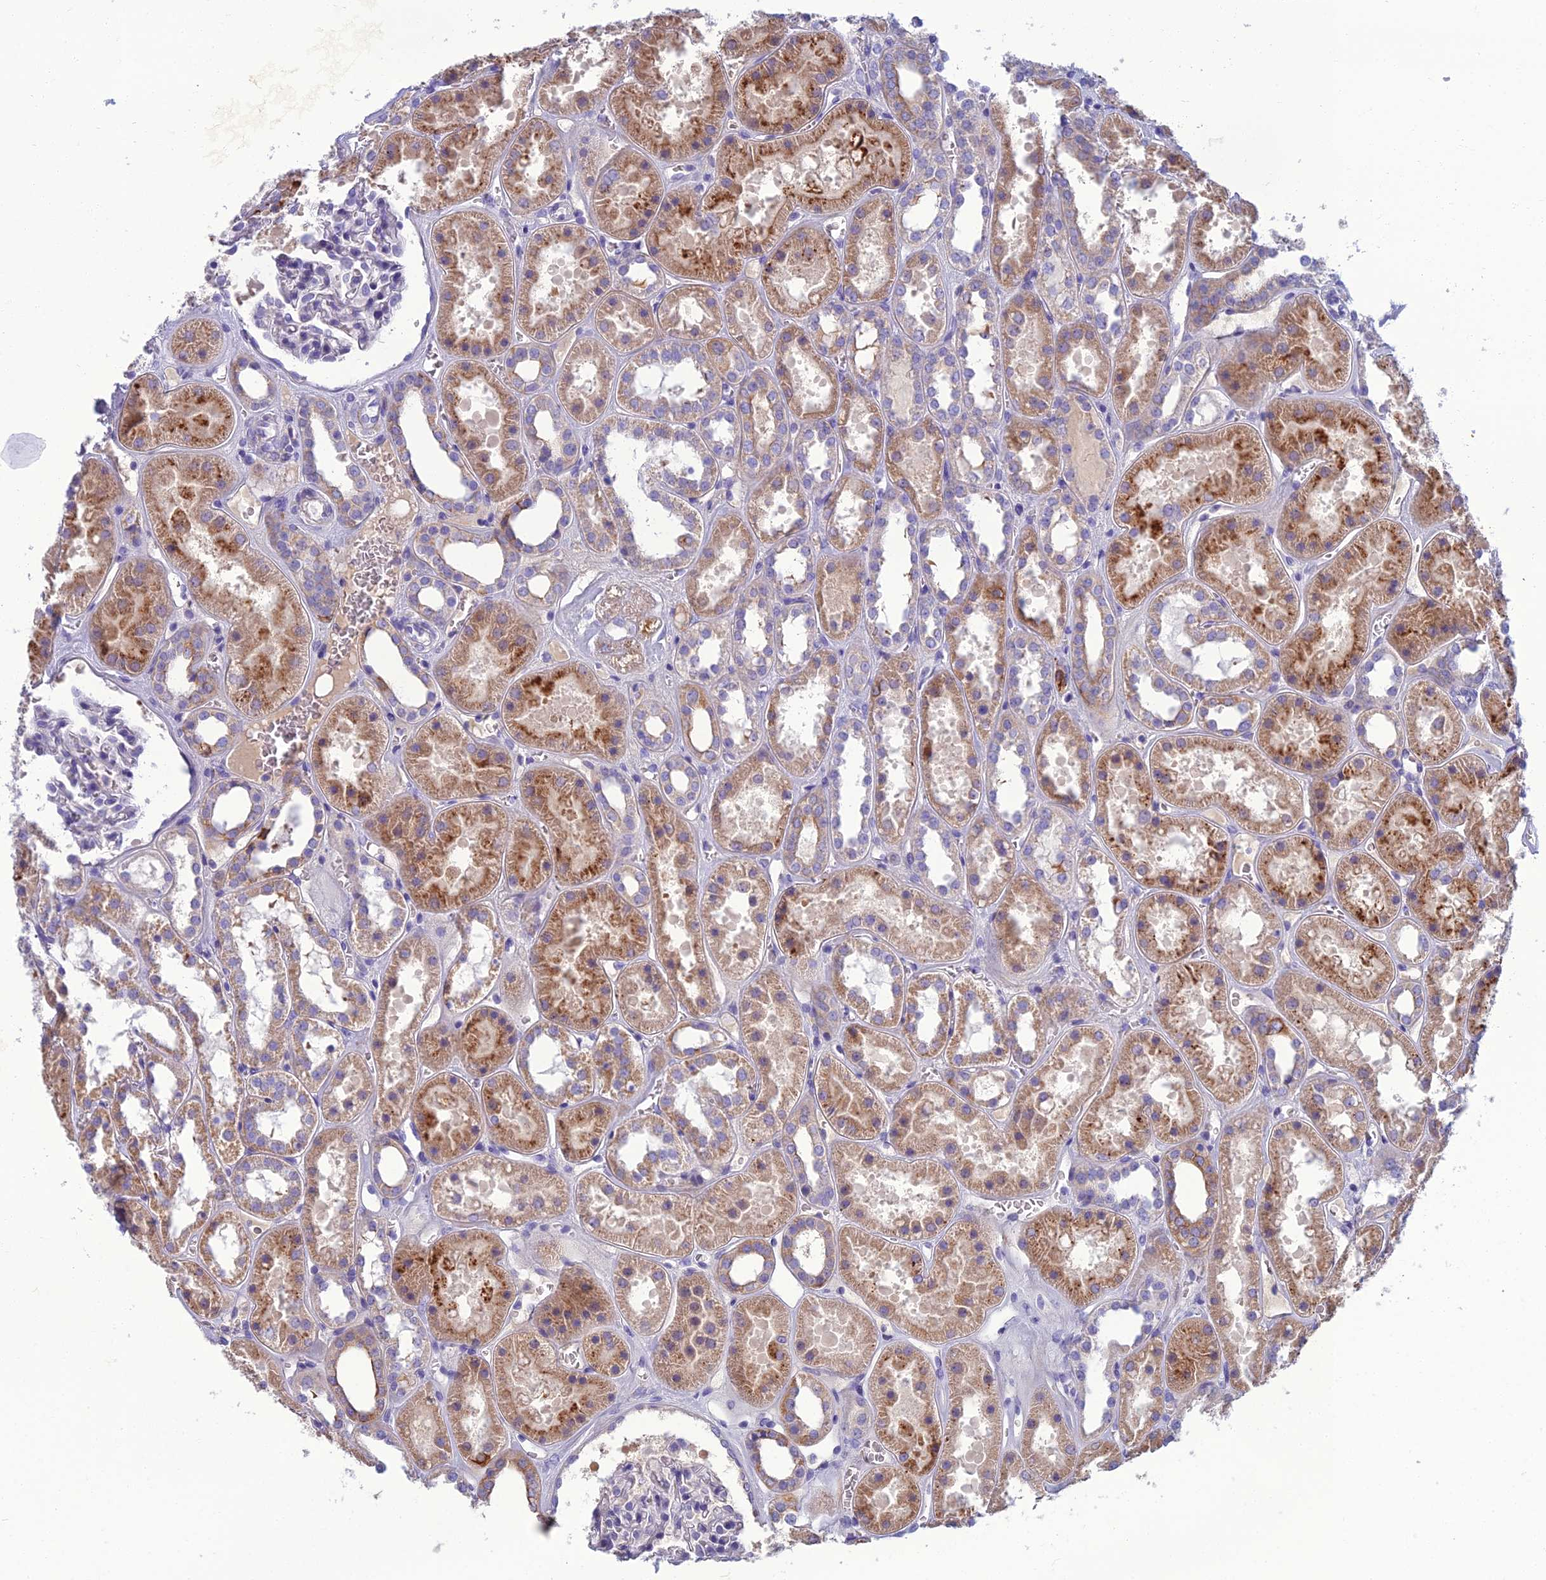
{"staining": {"intensity": "negative", "quantity": "none", "location": "none"}, "tissue": "kidney", "cell_type": "Cells in glomeruli", "image_type": "normal", "snomed": [{"axis": "morphology", "description": "Normal tissue, NOS"}, {"axis": "topography", "description": "Kidney"}], "caption": "Kidney was stained to show a protein in brown. There is no significant staining in cells in glomeruli. (Brightfield microscopy of DAB immunohistochemistry (IHC) at high magnification).", "gene": "SPTLC3", "patient": {"sex": "female", "age": 41}}